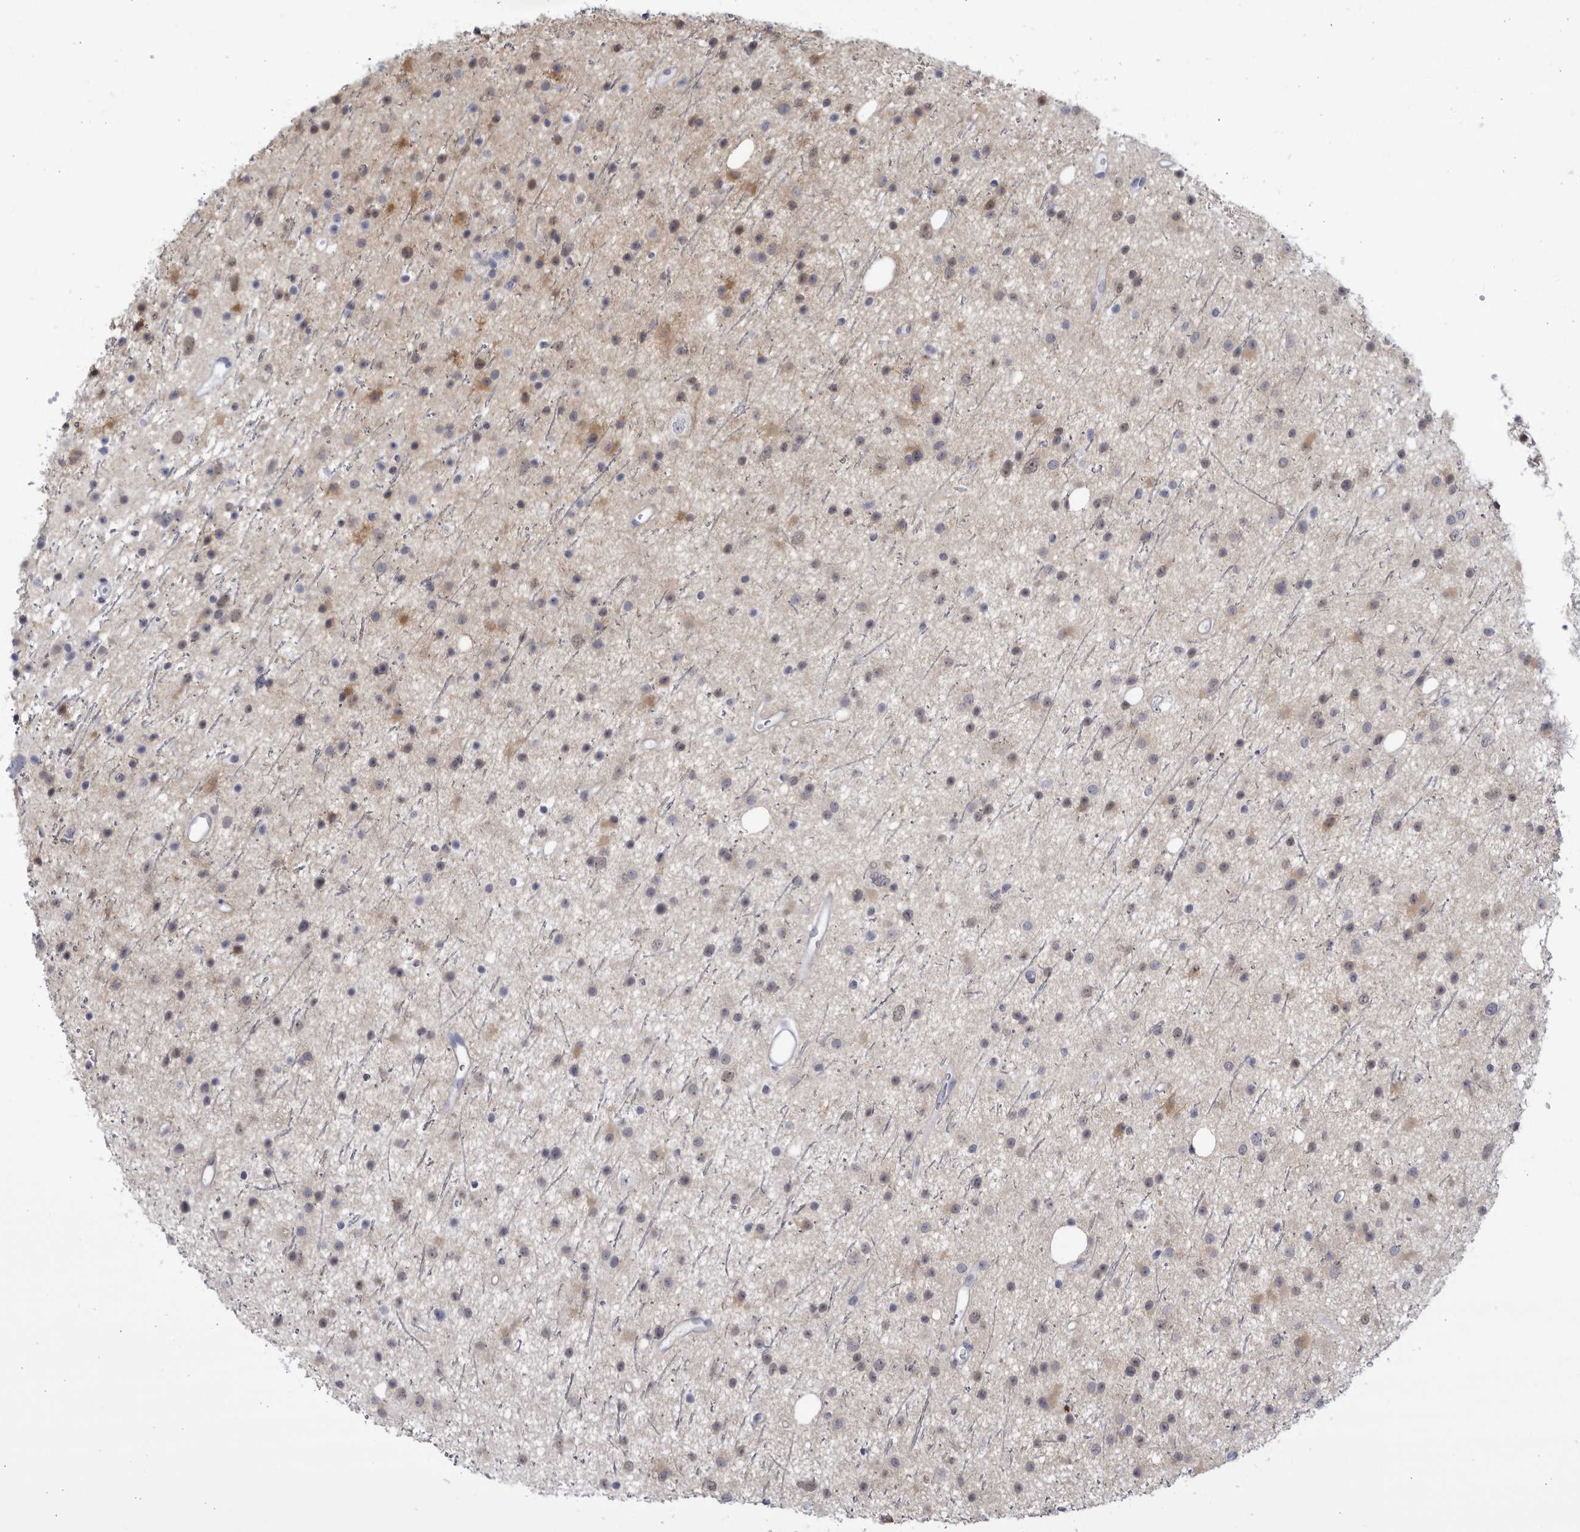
{"staining": {"intensity": "moderate", "quantity": "<25%", "location": "cytoplasmic/membranous"}, "tissue": "glioma", "cell_type": "Tumor cells", "image_type": "cancer", "snomed": [{"axis": "morphology", "description": "Glioma, malignant, Low grade"}, {"axis": "topography", "description": "Cerebral cortex"}], "caption": "IHC micrograph of neoplastic tissue: human malignant glioma (low-grade) stained using immunohistochemistry (IHC) reveals low levels of moderate protein expression localized specifically in the cytoplasmic/membranous of tumor cells, appearing as a cytoplasmic/membranous brown color.", "gene": "CCDC181", "patient": {"sex": "female", "age": 39}}